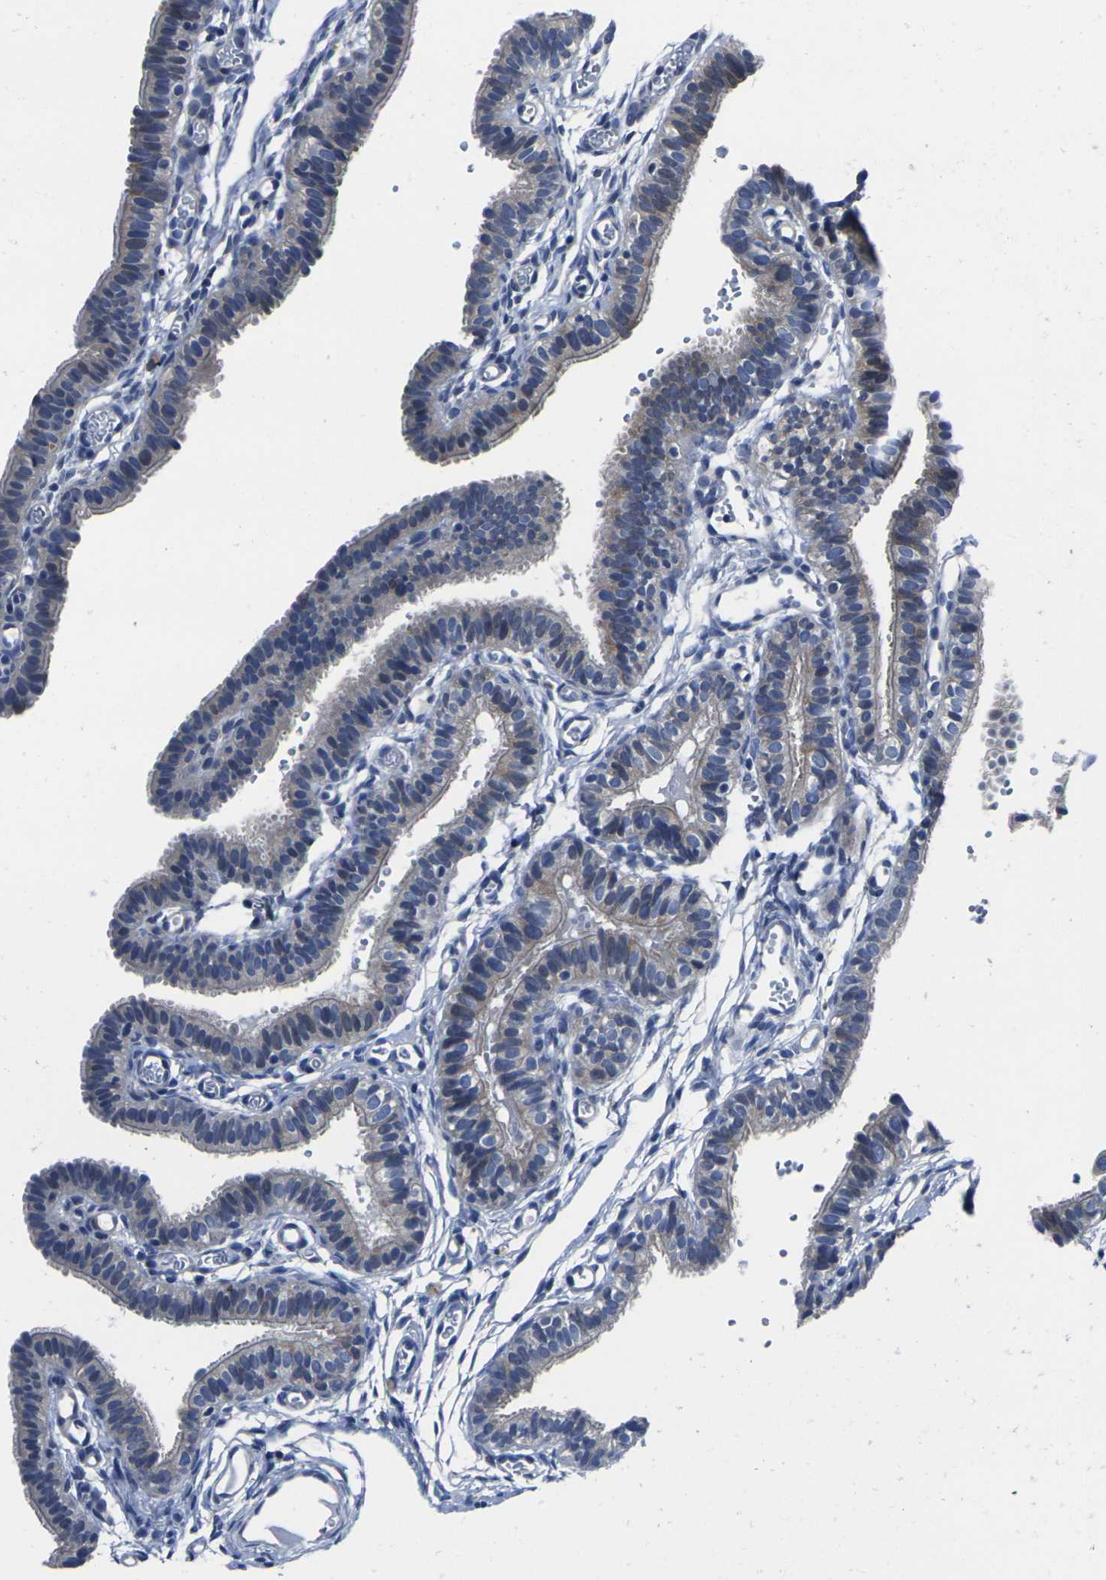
{"staining": {"intensity": "negative", "quantity": "none", "location": "none"}, "tissue": "fallopian tube", "cell_type": "Glandular cells", "image_type": "normal", "snomed": [{"axis": "morphology", "description": "Normal tissue, NOS"}, {"axis": "topography", "description": "Fallopian tube"}, {"axis": "topography", "description": "Placenta"}], "caption": "The immunohistochemistry image has no significant positivity in glandular cells of fallopian tube.", "gene": "CYP2C8", "patient": {"sex": "female", "age": 34}}